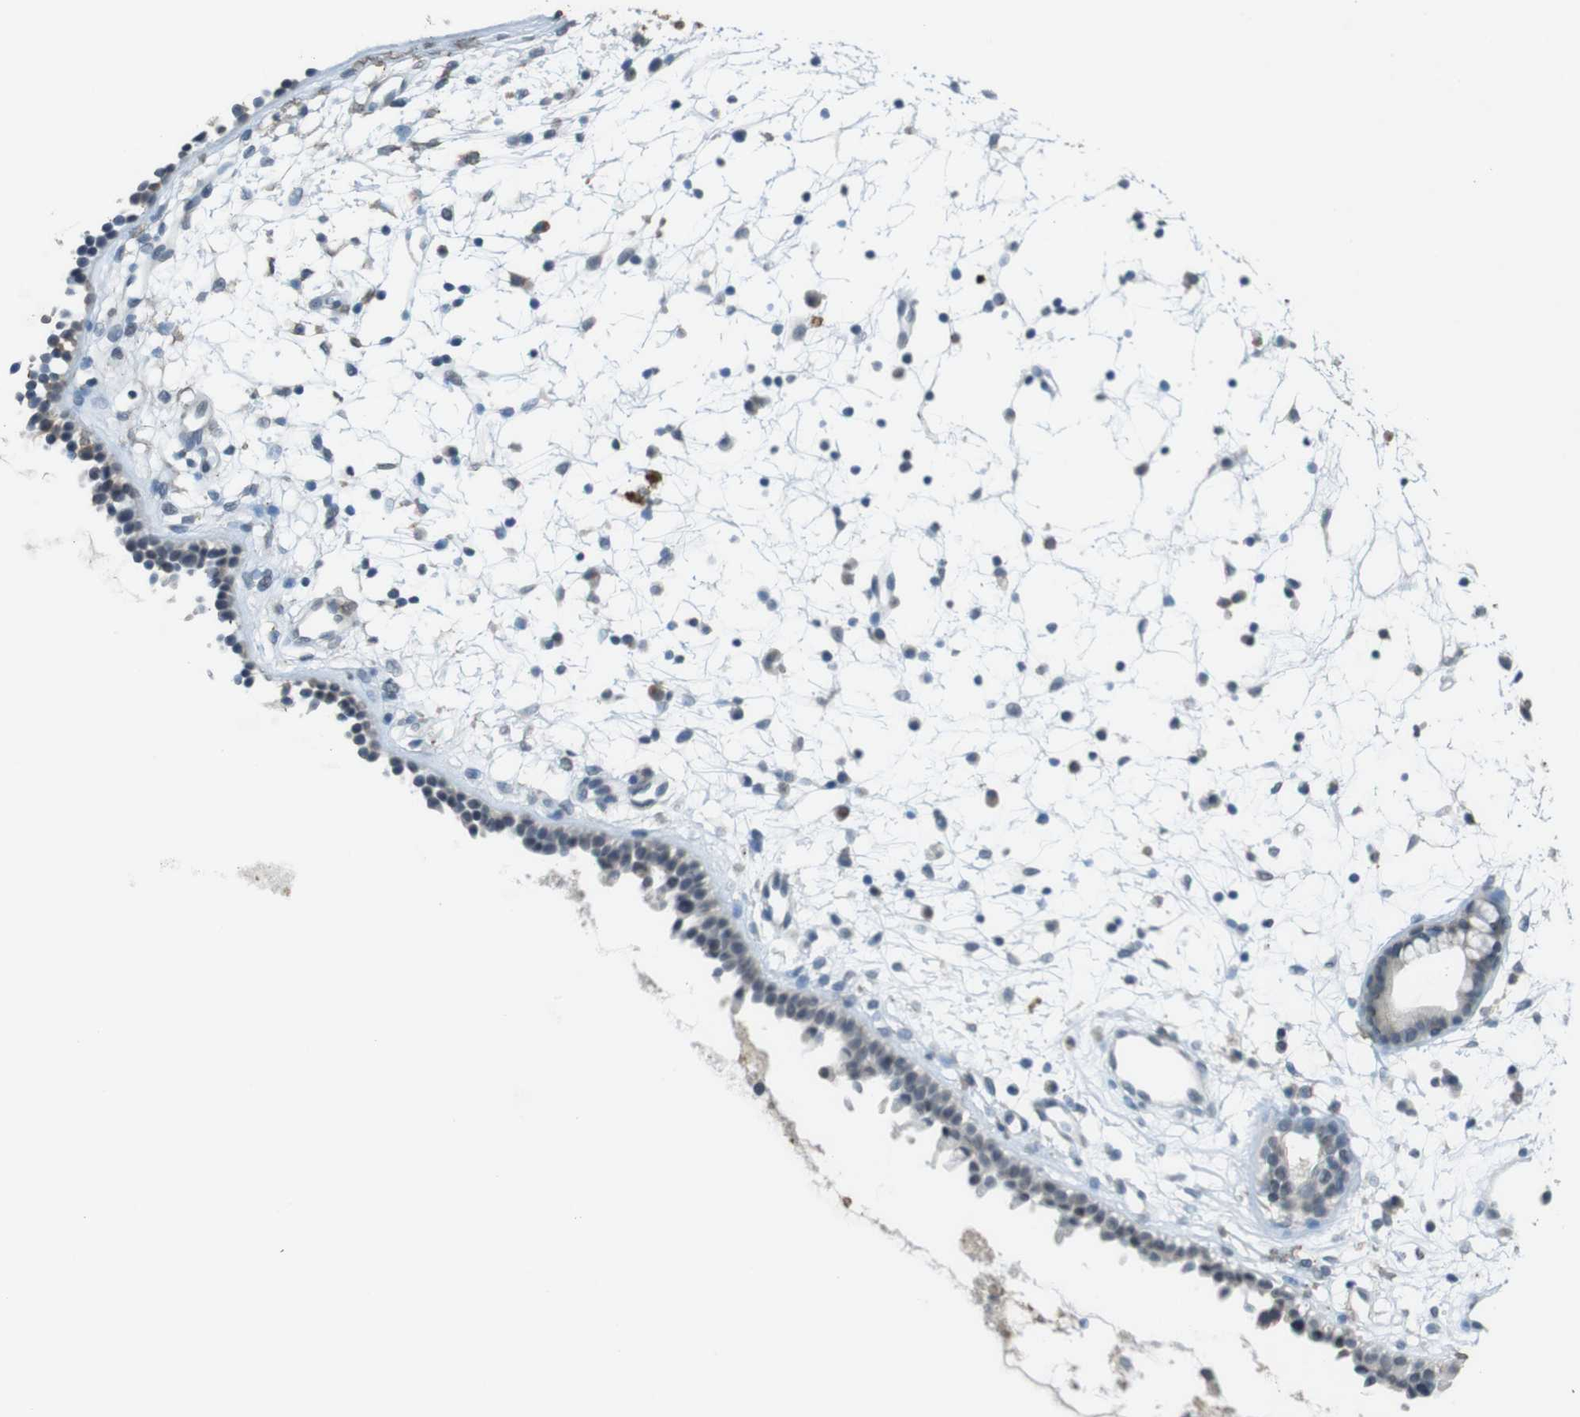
{"staining": {"intensity": "moderate", "quantity": "<25%", "location": "cytoplasmic/membranous,nuclear"}, "tissue": "nasopharynx", "cell_type": "Respiratory epithelial cells", "image_type": "normal", "snomed": [{"axis": "morphology", "description": "Normal tissue, NOS"}, {"axis": "topography", "description": "Nasopharynx"}], "caption": "Human nasopharynx stained with a brown dye shows moderate cytoplasmic/membranous,nuclear positive expression in approximately <25% of respiratory epithelial cells.", "gene": "FZD10", "patient": {"sex": "male", "age": 21}}